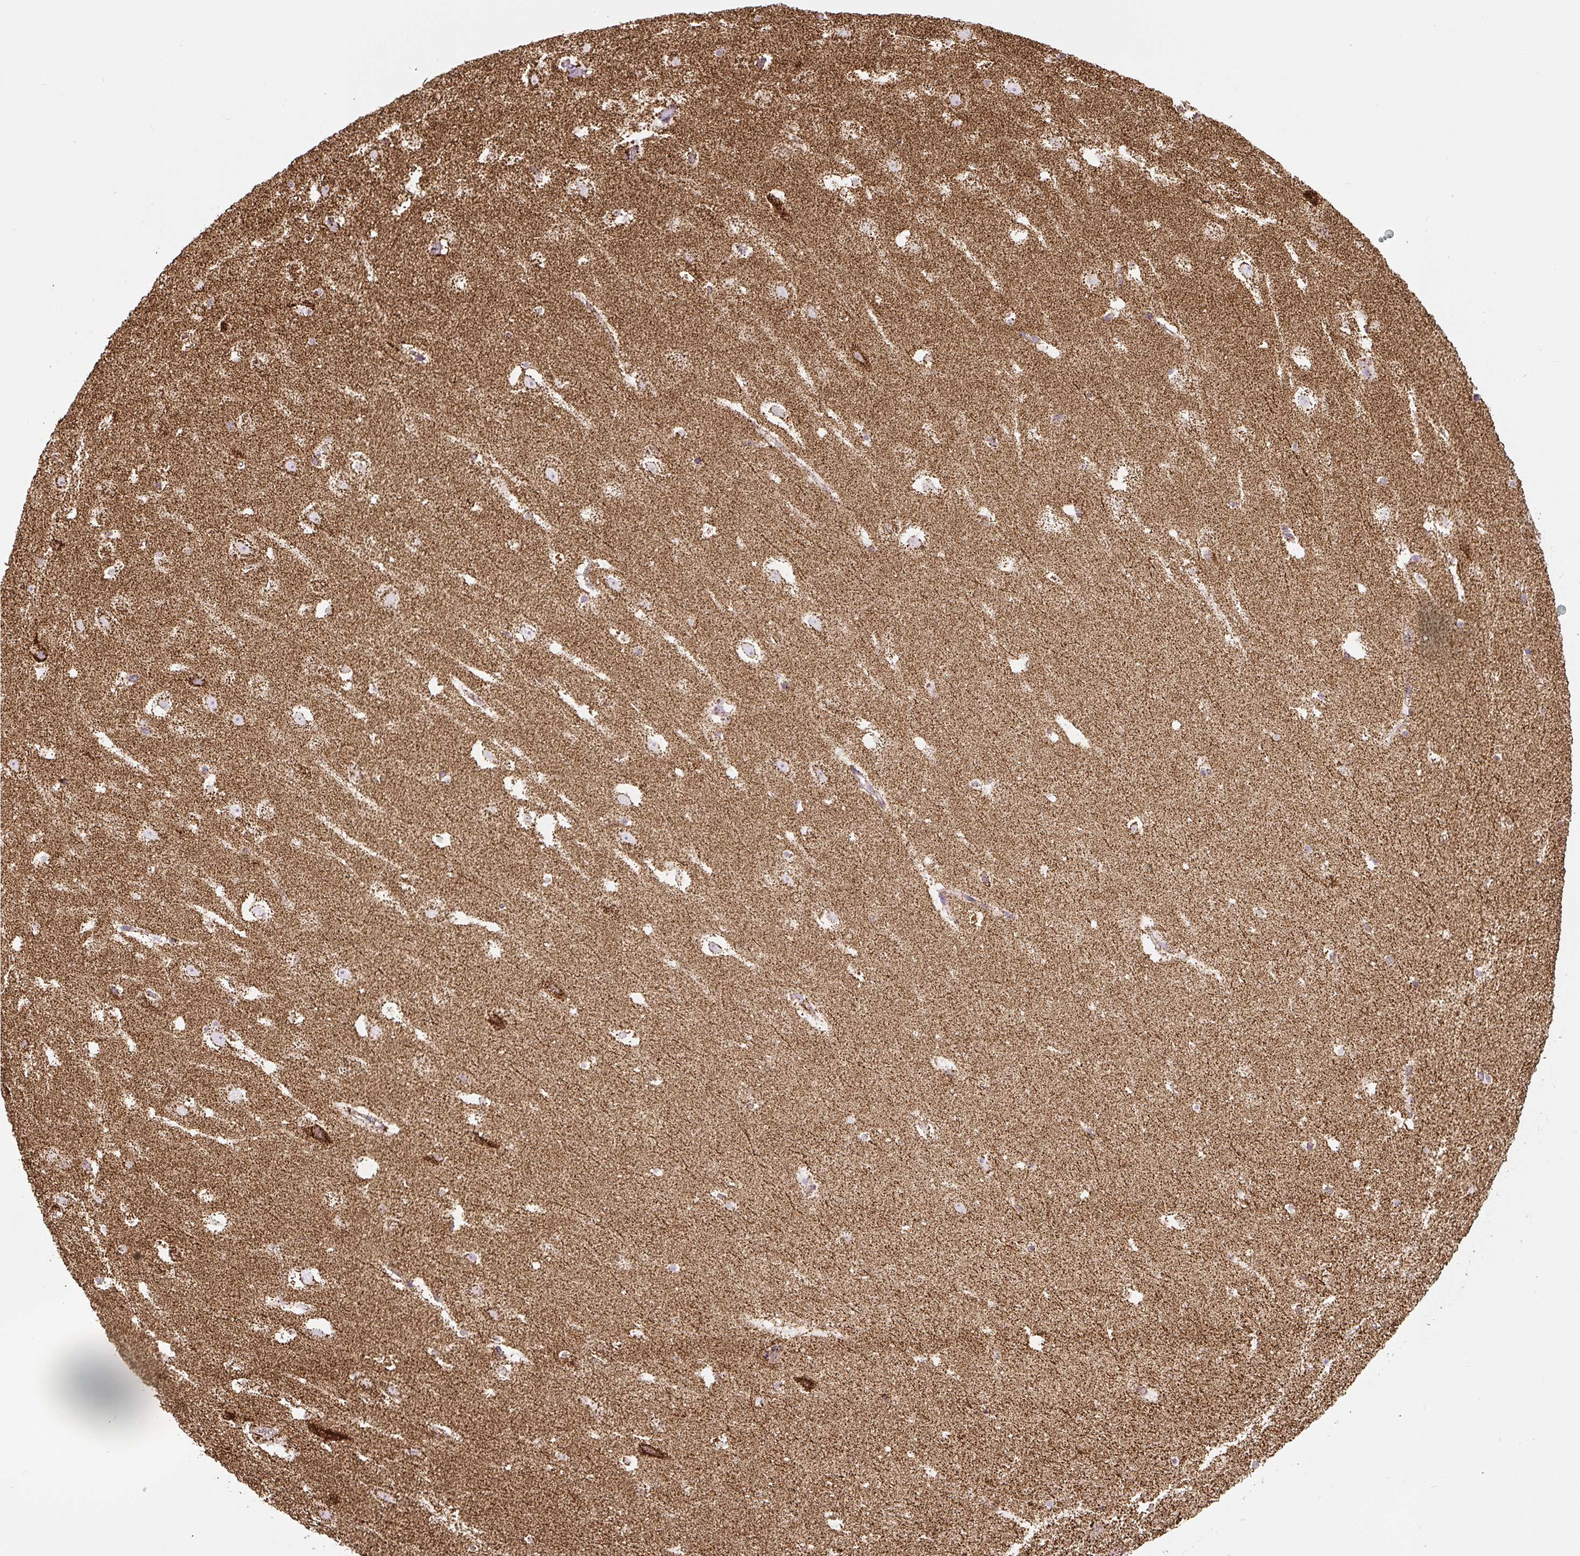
{"staining": {"intensity": "moderate", "quantity": ">75%", "location": "cytoplasmic/membranous"}, "tissue": "hippocampus", "cell_type": "Glial cells", "image_type": "normal", "snomed": [{"axis": "morphology", "description": "Normal tissue, NOS"}, {"axis": "topography", "description": "Hippocampus"}], "caption": "A photomicrograph of human hippocampus stained for a protein demonstrates moderate cytoplasmic/membranous brown staining in glial cells. The staining was performed using DAB (3,3'-diaminobenzidine) to visualize the protein expression in brown, while the nuclei were stained in blue with hematoxylin (Magnification: 20x).", "gene": "ATP5F1A", "patient": {"sex": "male", "age": 37}}